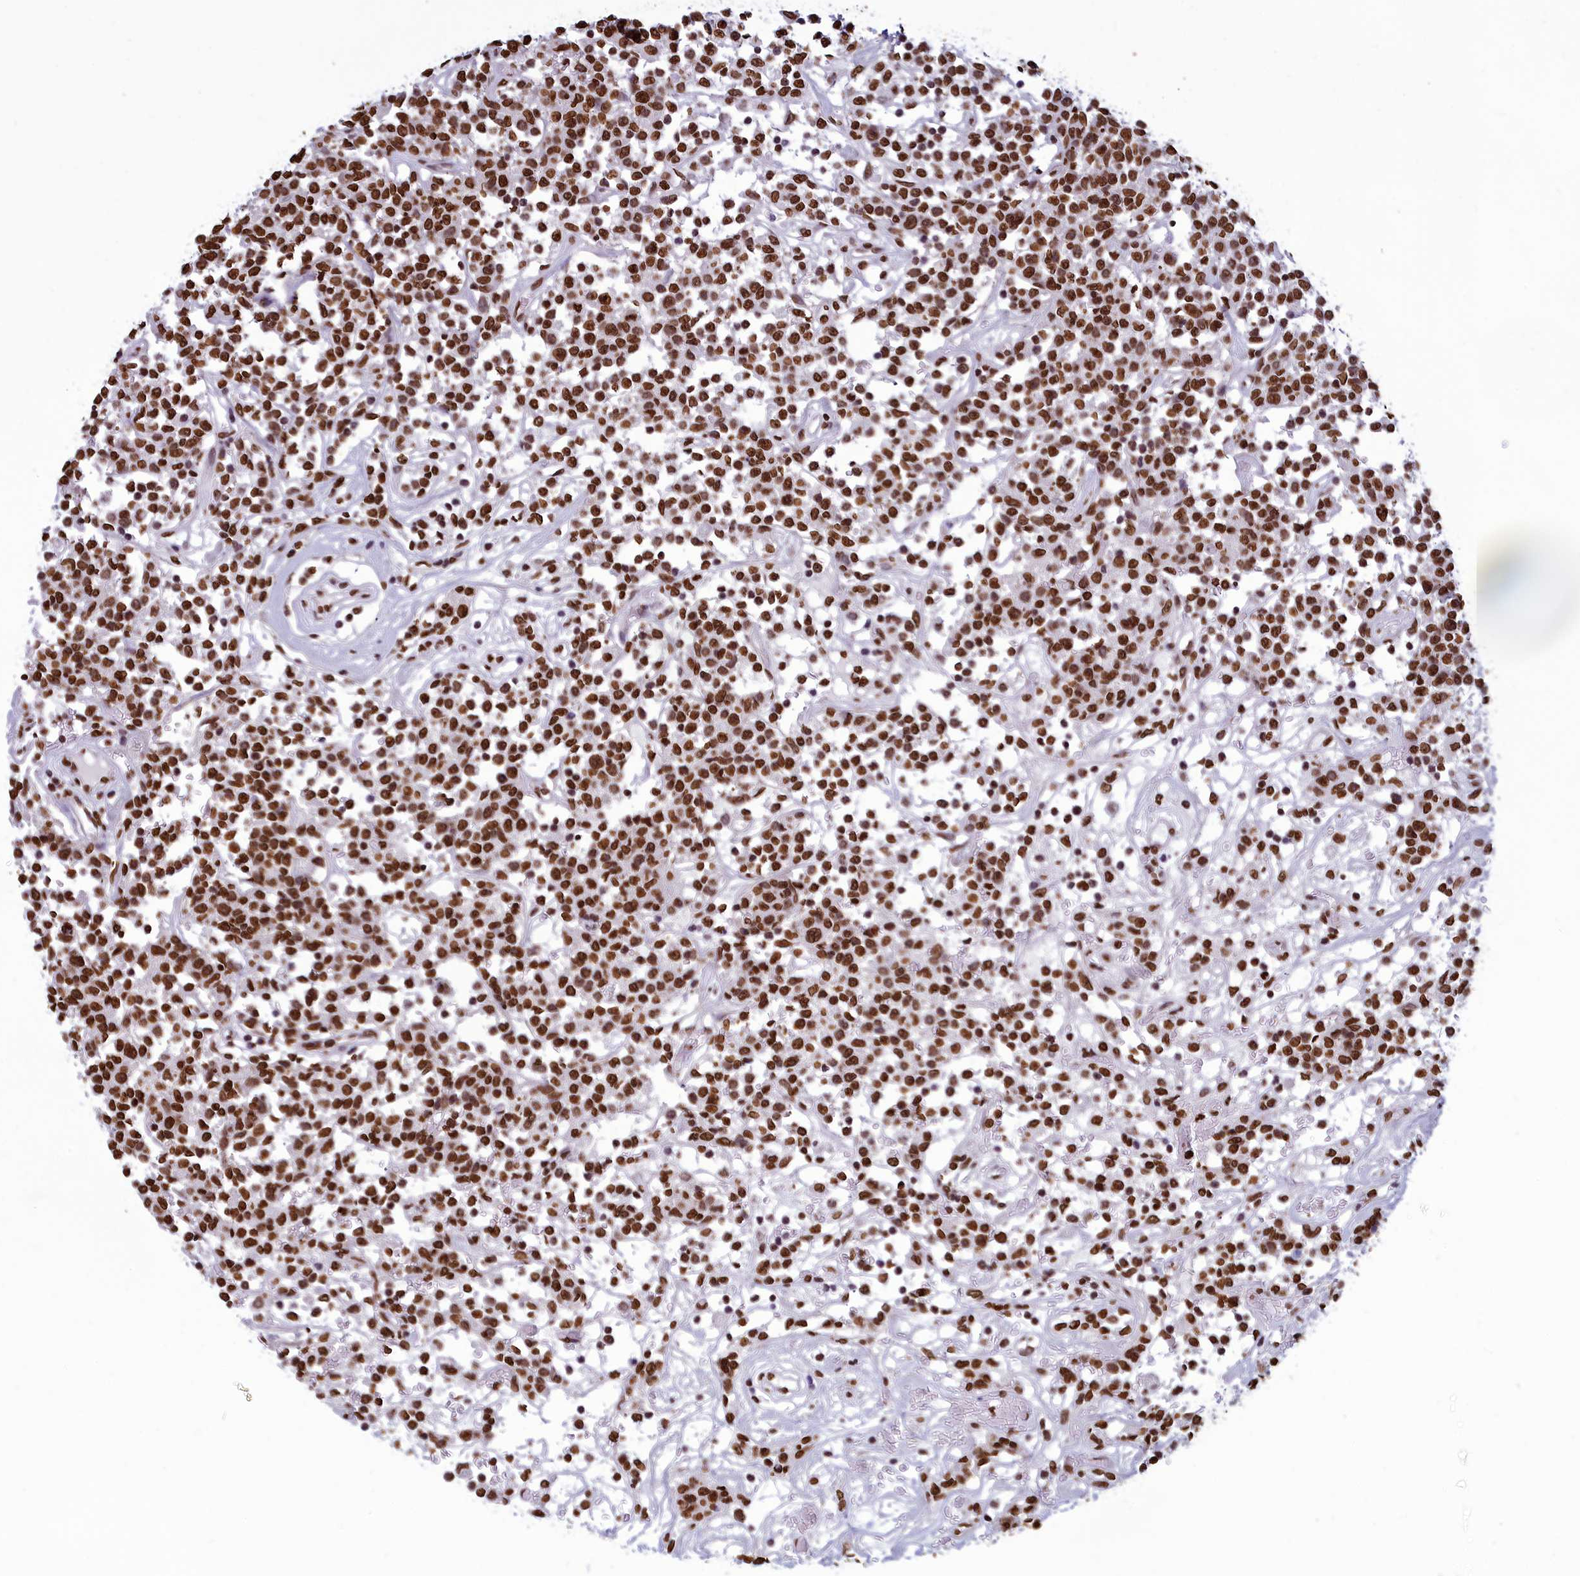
{"staining": {"intensity": "strong", "quantity": ">75%", "location": "nuclear"}, "tissue": "lymphoma", "cell_type": "Tumor cells", "image_type": "cancer", "snomed": [{"axis": "morphology", "description": "Malignant lymphoma, non-Hodgkin's type, Low grade"}, {"axis": "topography", "description": "Small intestine"}], "caption": "High-magnification brightfield microscopy of lymphoma stained with DAB (3,3'-diaminobenzidine) (brown) and counterstained with hematoxylin (blue). tumor cells exhibit strong nuclear expression is present in about>75% of cells.", "gene": "AKAP17A", "patient": {"sex": "female", "age": 59}}